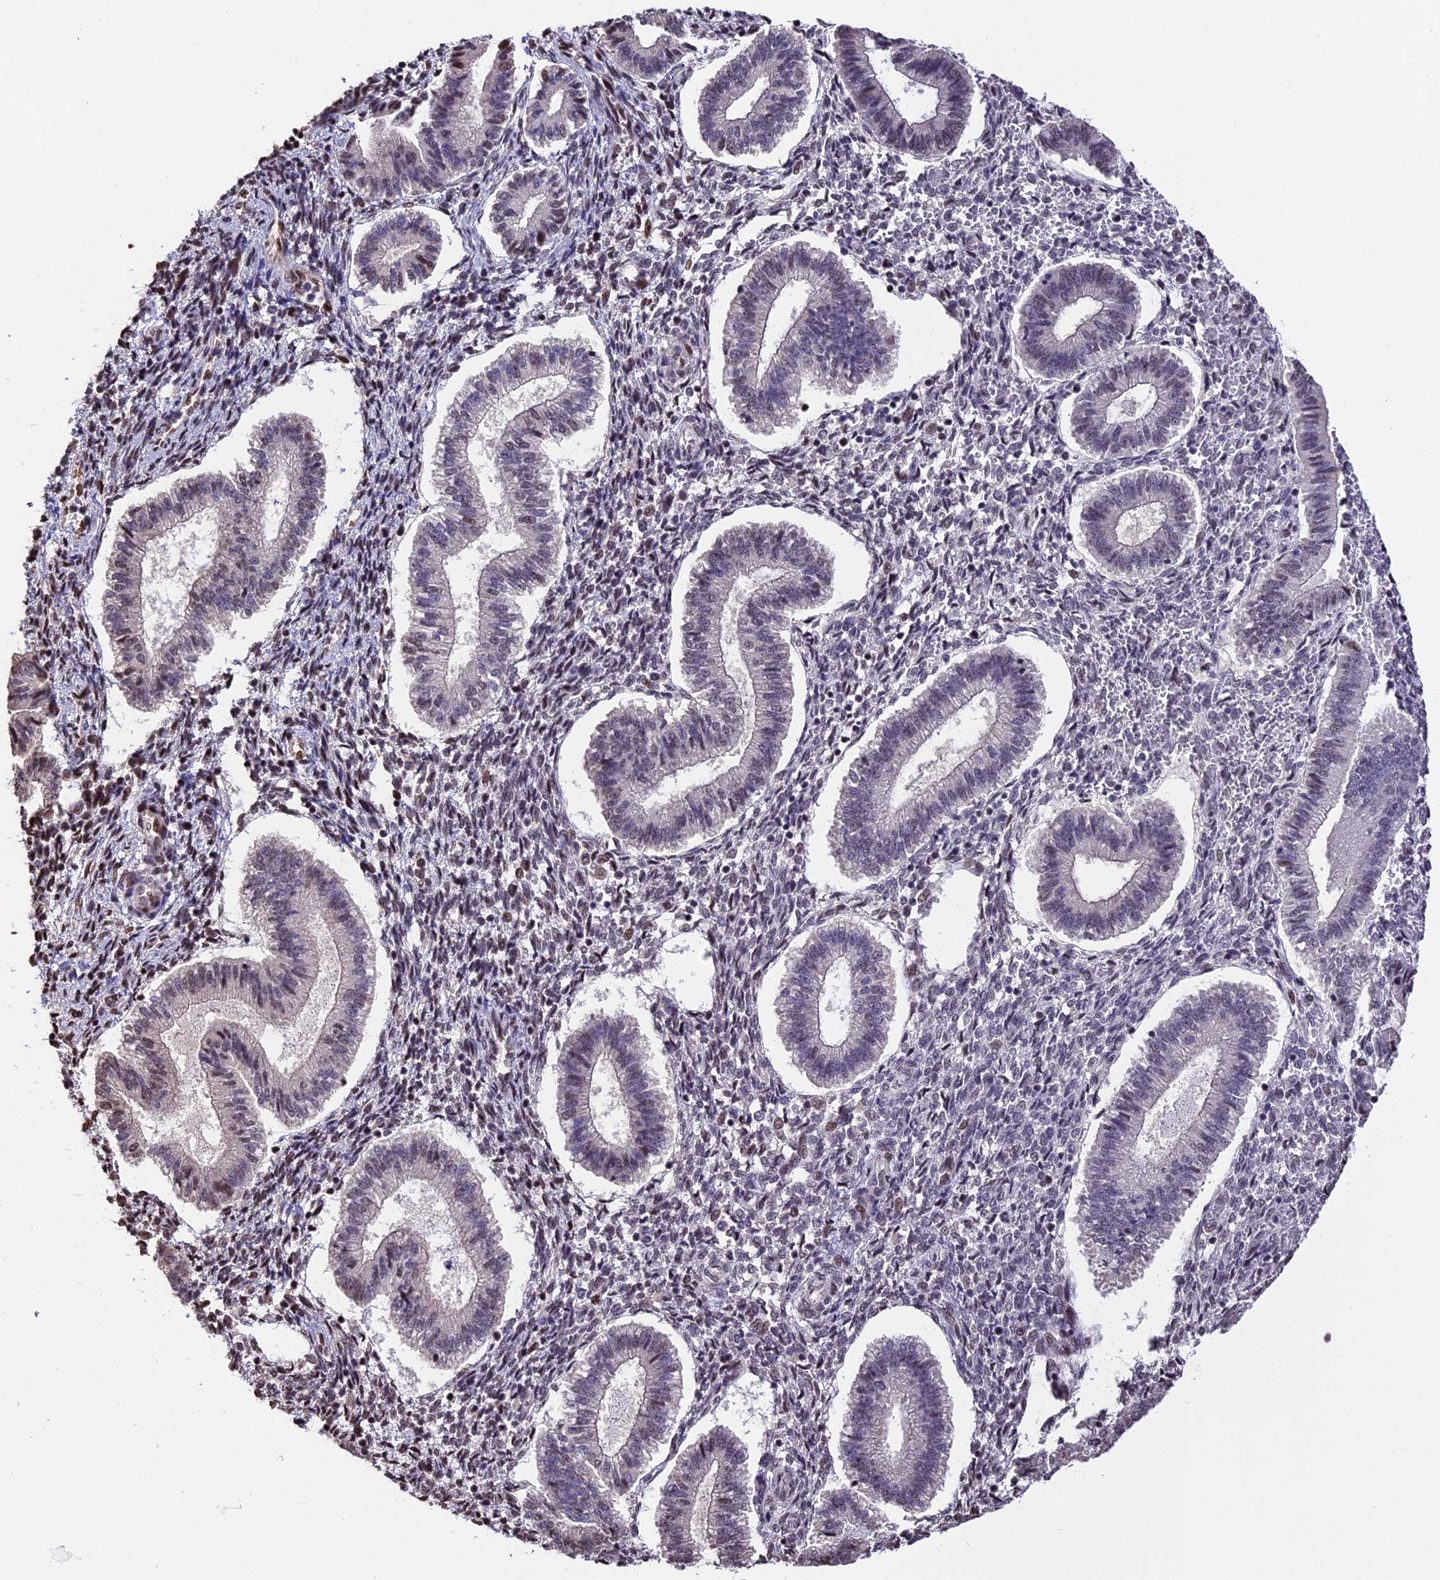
{"staining": {"intensity": "moderate", "quantity": "25%-75%", "location": "nuclear"}, "tissue": "endometrium", "cell_type": "Cells in endometrial stroma", "image_type": "normal", "snomed": [{"axis": "morphology", "description": "Normal tissue, NOS"}, {"axis": "topography", "description": "Endometrium"}], "caption": "Benign endometrium demonstrates moderate nuclear staining in about 25%-75% of cells in endometrial stroma, visualized by immunohistochemistry. The staining was performed using DAB (3,3'-diaminobenzidine) to visualize the protein expression in brown, while the nuclei were stained in blue with hematoxylin (Magnification: 20x).", "gene": "POLR3E", "patient": {"sex": "female", "age": 25}}